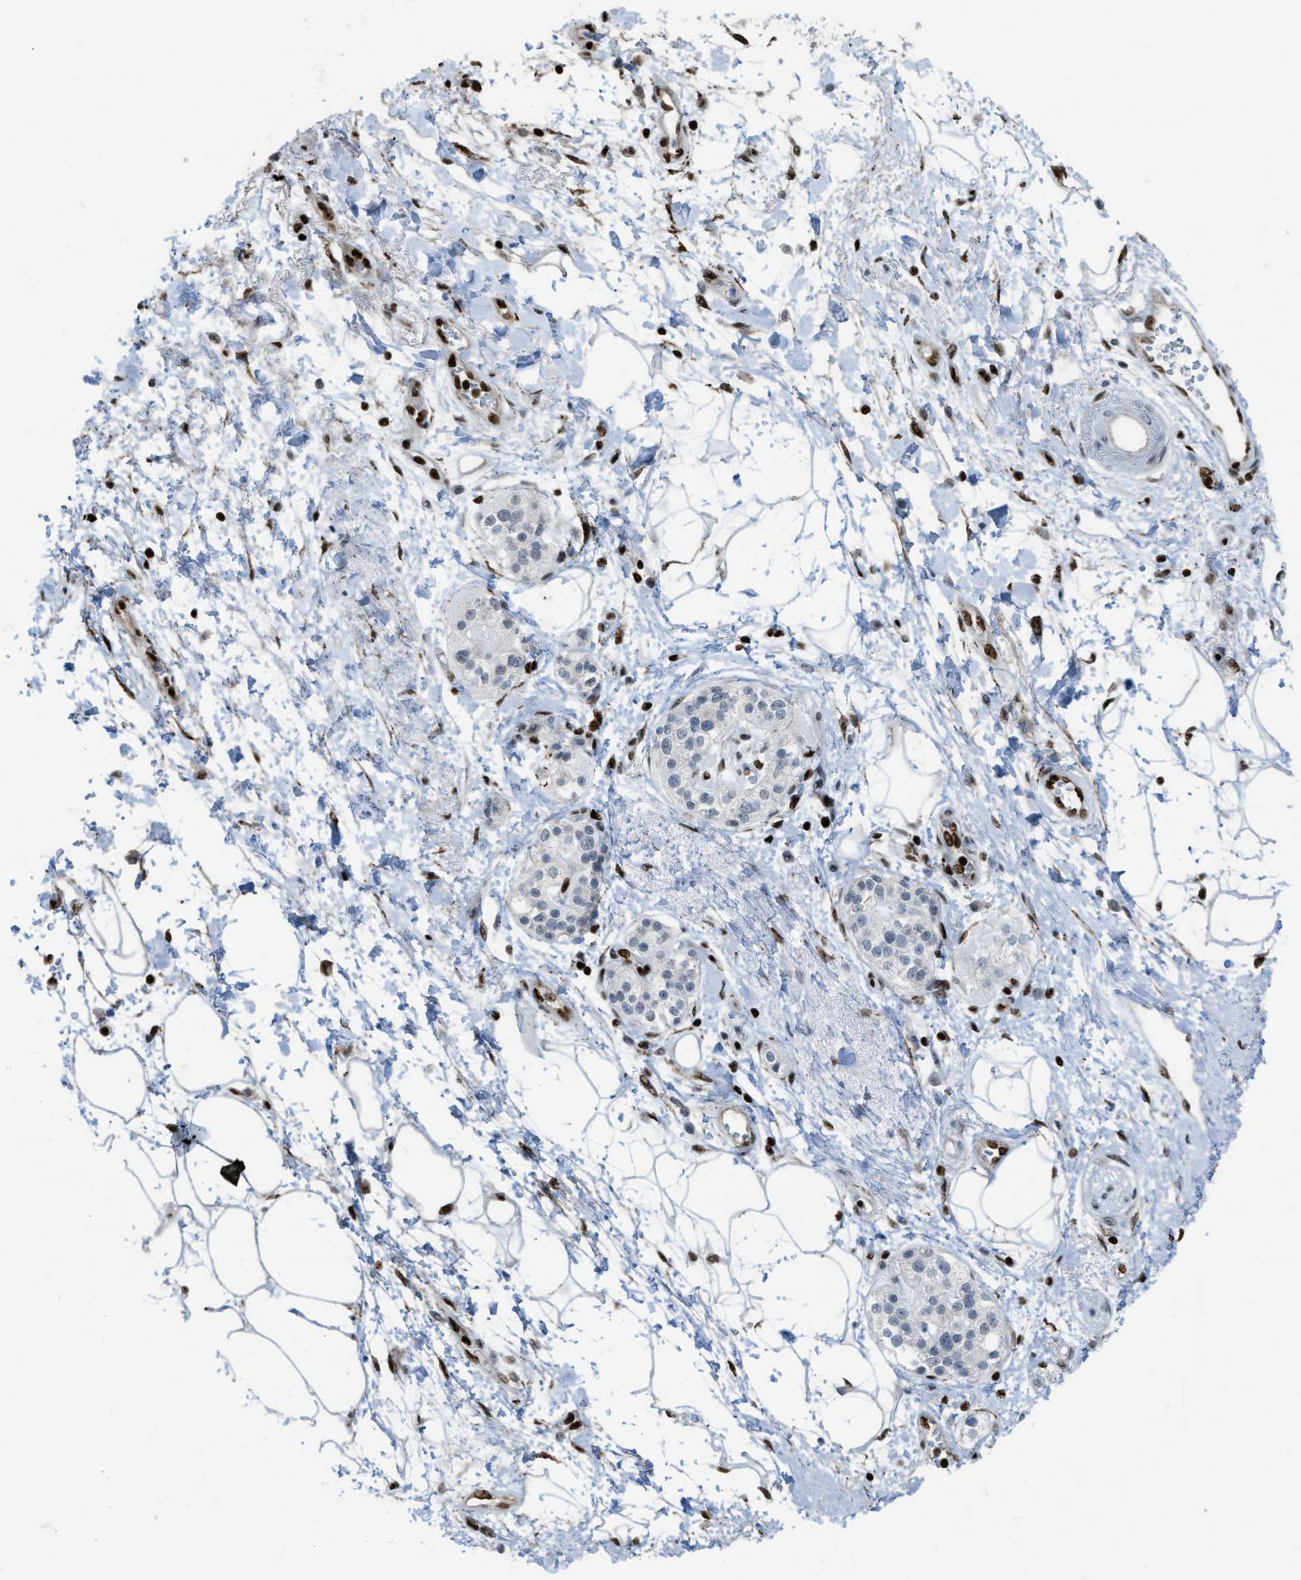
{"staining": {"intensity": "strong", "quantity": ">75%", "location": "nuclear"}, "tissue": "adipose tissue", "cell_type": "Adipocytes", "image_type": "normal", "snomed": [{"axis": "morphology", "description": "Normal tissue, NOS"}, {"axis": "morphology", "description": "Adenocarcinoma, NOS"}, {"axis": "topography", "description": "Duodenum"}, {"axis": "topography", "description": "Peripheral nerve tissue"}], "caption": "Immunohistochemistry (IHC) of unremarkable adipose tissue exhibits high levels of strong nuclear staining in about >75% of adipocytes.", "gene": "SLFN5", "patient": {"sex": "female", "age": 60}}